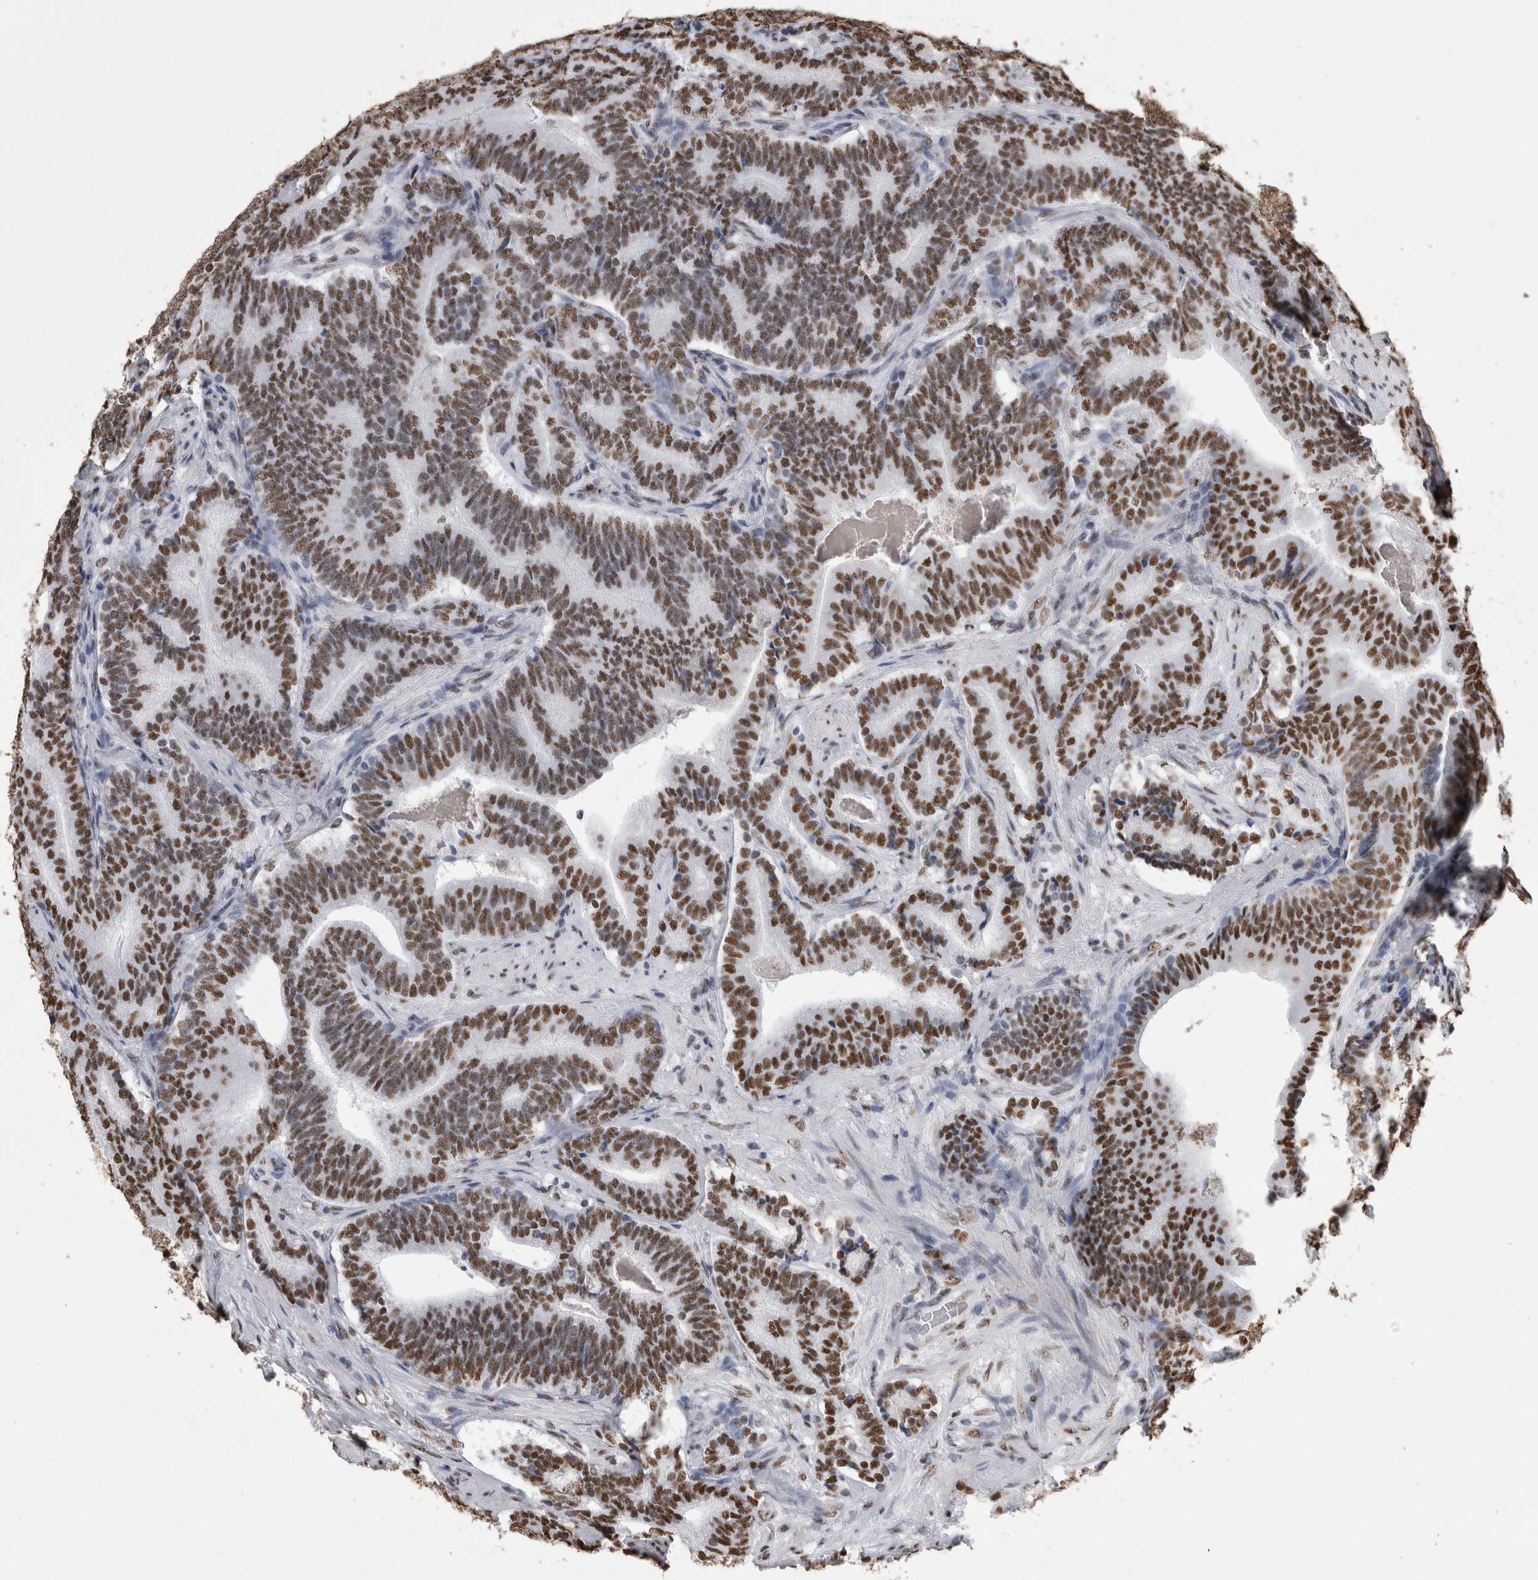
{"staining": {"intensity": "moderate", "quantity": ">75%", "location": "nuclear"}, "tissue": "prostate cancer", "cell_type": "Tumor cells", "image_type": "cancer", "snomed": [{"axis": "morphology", "description": "Adenocarcinoma, High grade"}, {"axis": "topography", "description": "Prostate"}], "caption": "Immunohistochemical staining of human adenocarcinoma (high-grade) (prostate) reveals moderate nuclear protein expression in approximately >75% of tumor cells. (Brightfield microscopy of DAB IHC at high magnification).", "gene": "ALPK3", "patient": {"sex": "male", "age": 55}}